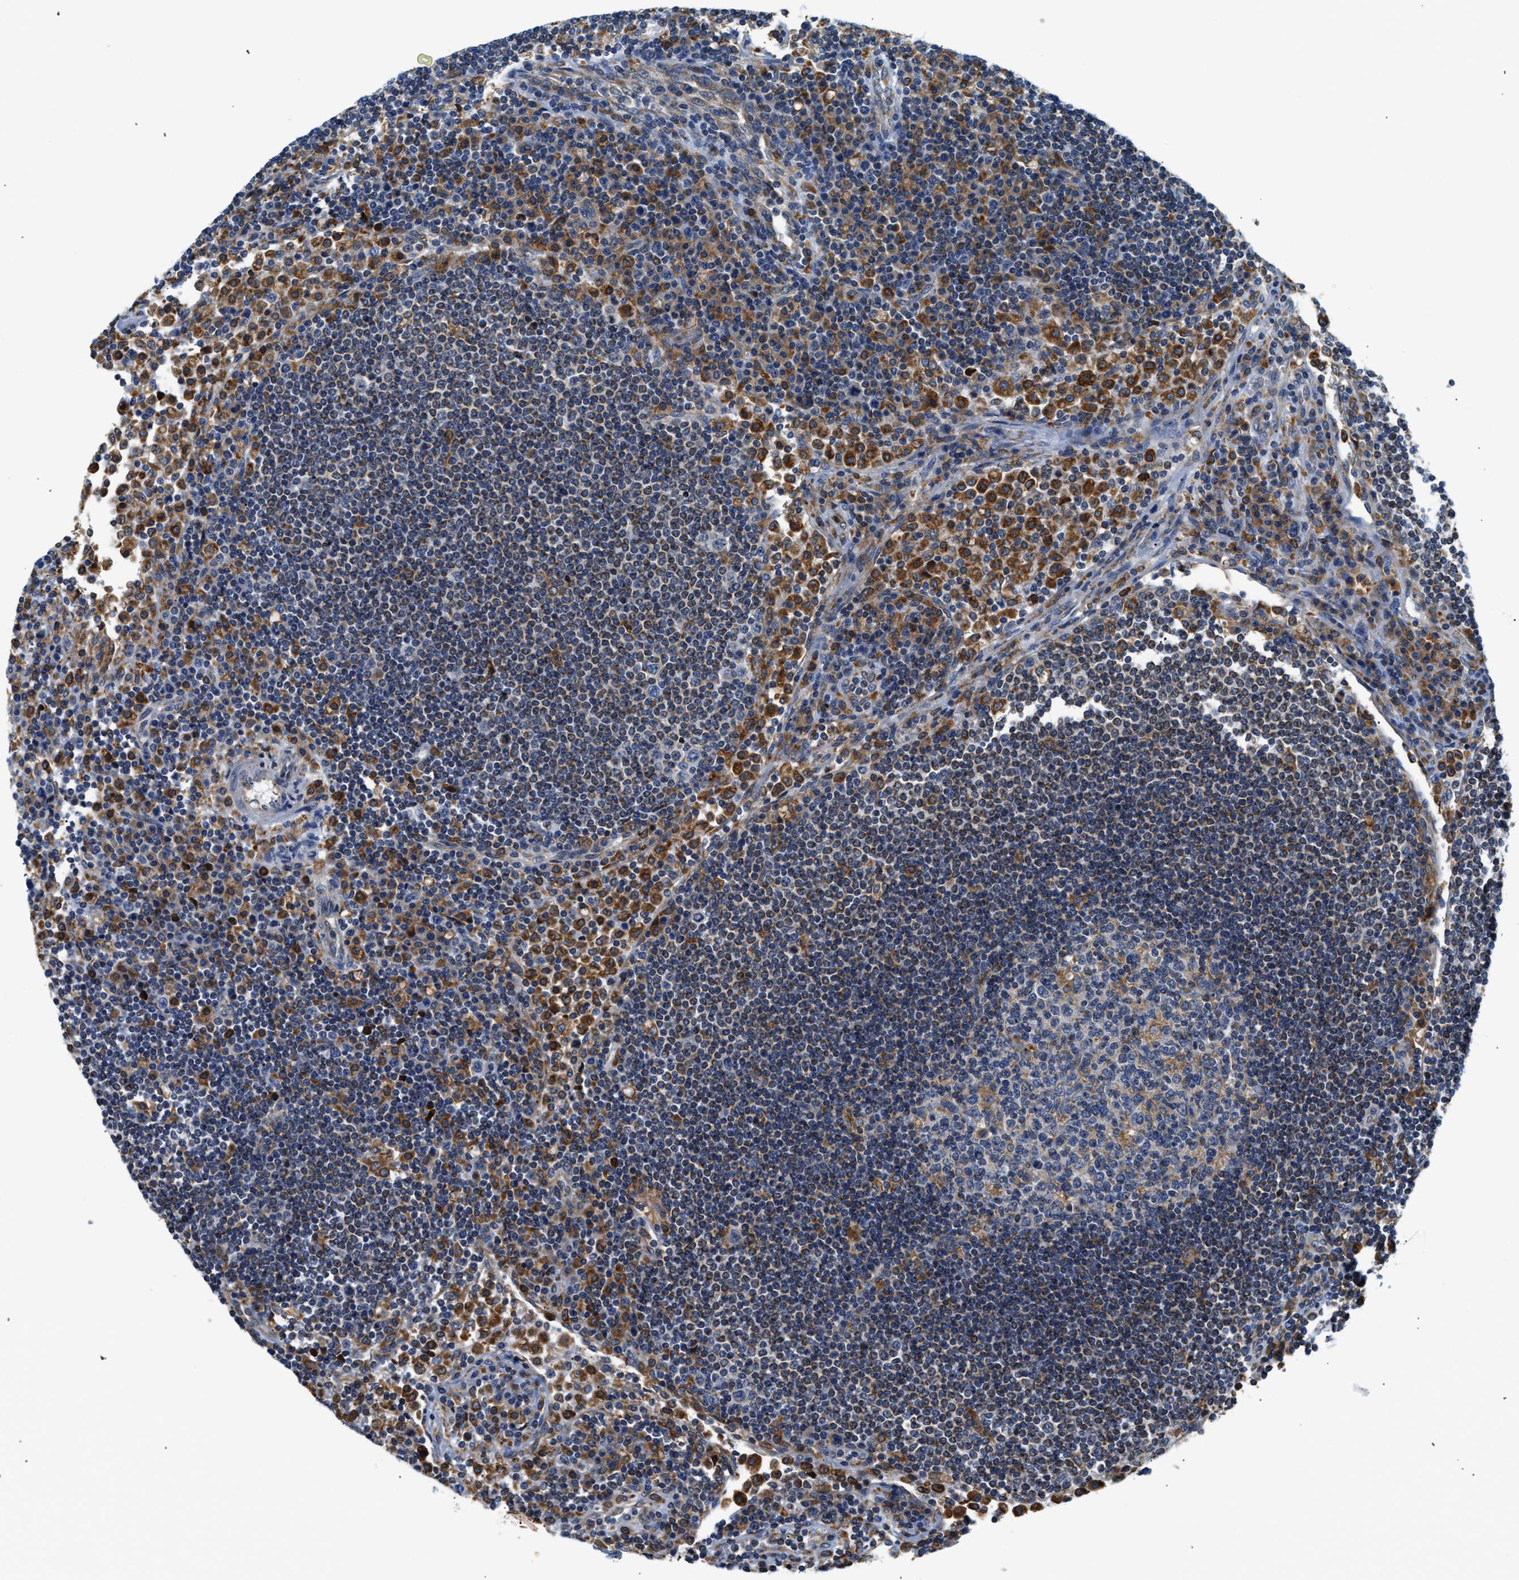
{"staining": {"intensity": "weak", "quantity": "<25%", "location": "cytoplasmic/membranous"}, "tissue": "lymph node", "cell_type": "Germinal center cells", "image_type": "normal", "snomed": [{"axis": "morphology", "description": "Normal tissue, NOS"}, {"axis": "topography", "description": "Lymph node"}], "caption": "High magnification brightfield microscopy of benign lymph node stained with DAB (3,3'-diaminobenzidine) (brown) and counterstained with hematoxylin (blue): germinal center cells show no significant staining. (DAB (3,3'-diaminobenzidine) immunohistochemistry (IHC) with hematoxylin counter stain).", "gene": "HDHD3", "patient": {"sex": "female", "age": 53}}